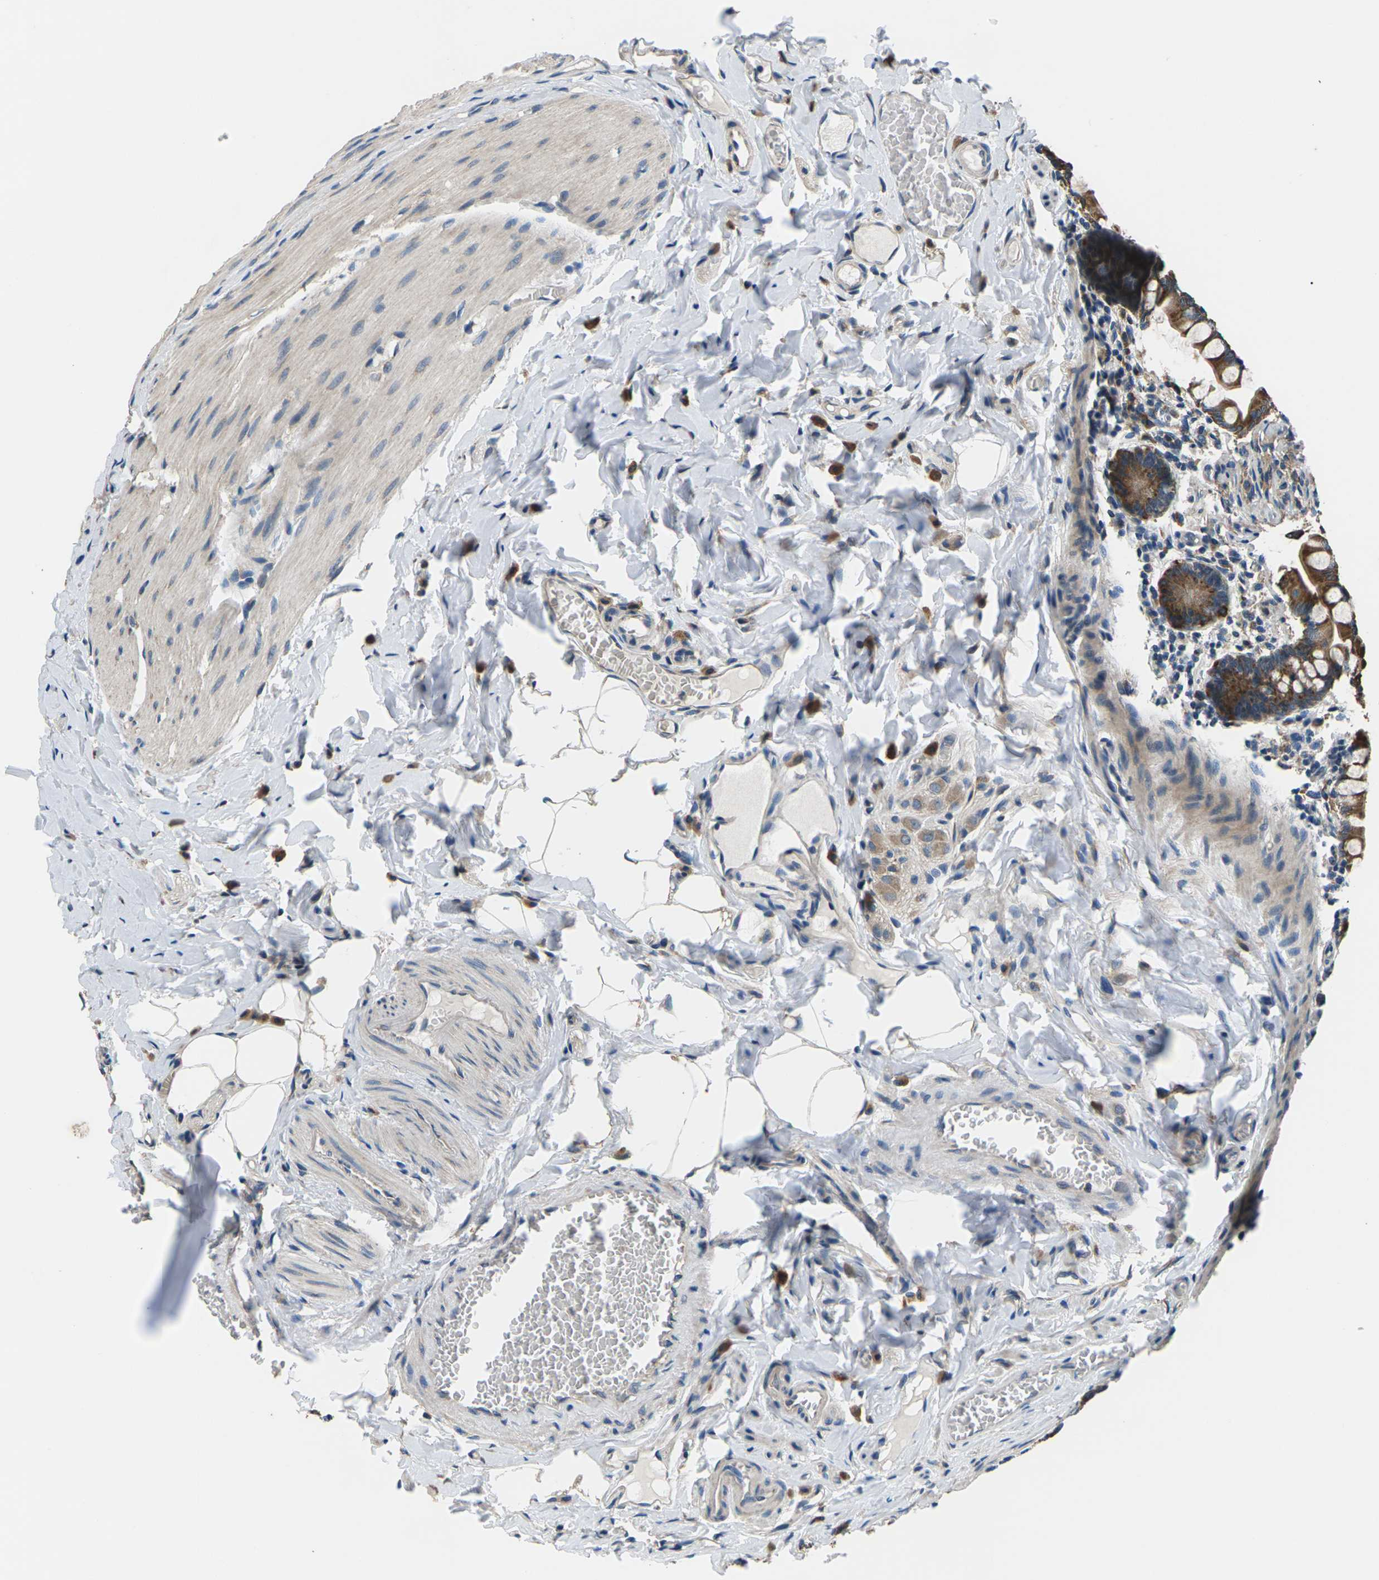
{"staining": {"intensity": "strong", "quantity": ">75%", "location": "cytoplasmic/membranous"}, "tissue": "small intestine", "cell_type": "Glandular cells", "image_type": "normal", "snomed": [{"axis": "morphology", "description": "Normal tissue, NOS"}, {"axis": "topography", "description": "Small intestine"}], "caption": "This histopathology image exhibits unremarkable small intestine stained with immunohistochemistry to label a protein in brown. The cytoplasmic/membranous of glandular cells show strong positivity for the protein. Nuclei are counter-stained blue.", "gene": "GABRP", "patient": {"sex": "male", "age": 41}}